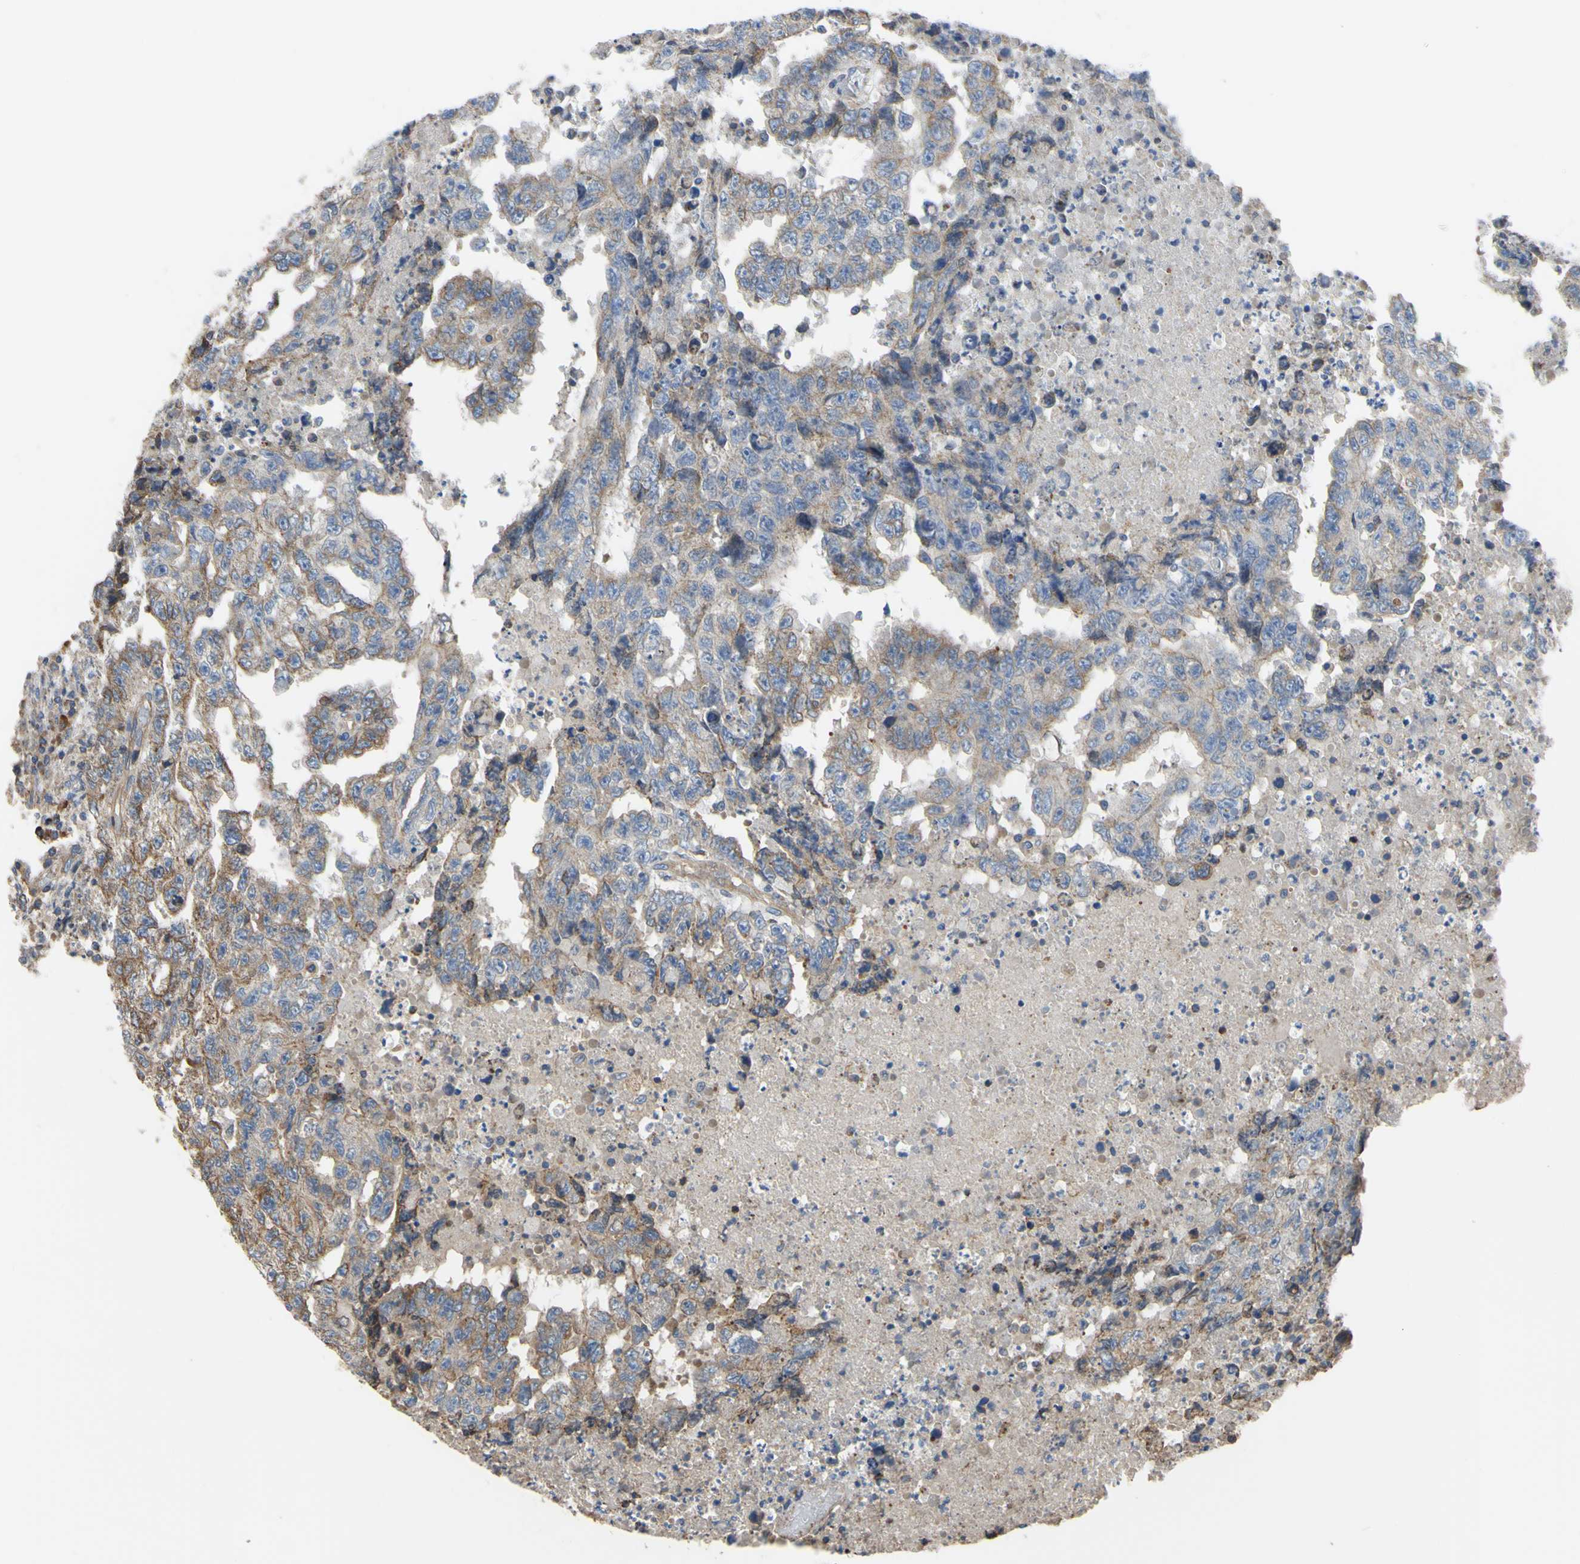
{"staining": {"intensity": "moderate", "quantity": ">75%", "location": "cytoplasmic/membranous"}, "tissue": "testis cancer", "cell_type": "Tumor cells", "image_type": "cancer", "snomed": [{"axis": "morphology", "description": "Necrosis, NOS"}, {"axis": "morphology", "description": "Carcinoma, Embryonal, NOS"}, {"axis": "topography", "description": "Testis"}], "caption": "Testis cancer (embryonal carcinoma) stained with DAB (3,3'-diaminobenzidine) immunohistochemistry (IHC) exhibits medium levels of moderate cytoplasmic/membranous staining in approximately >75% of tumor cells. The staining was performed using DAB (3,3'-diaminobenzidine) to visualize the protein expression in brown, while the nuclei were stained in blue with hematoxylin (Magnification: 20x).", "gene": "BECN1", "patient": {"sex": "male", "age": 19}}